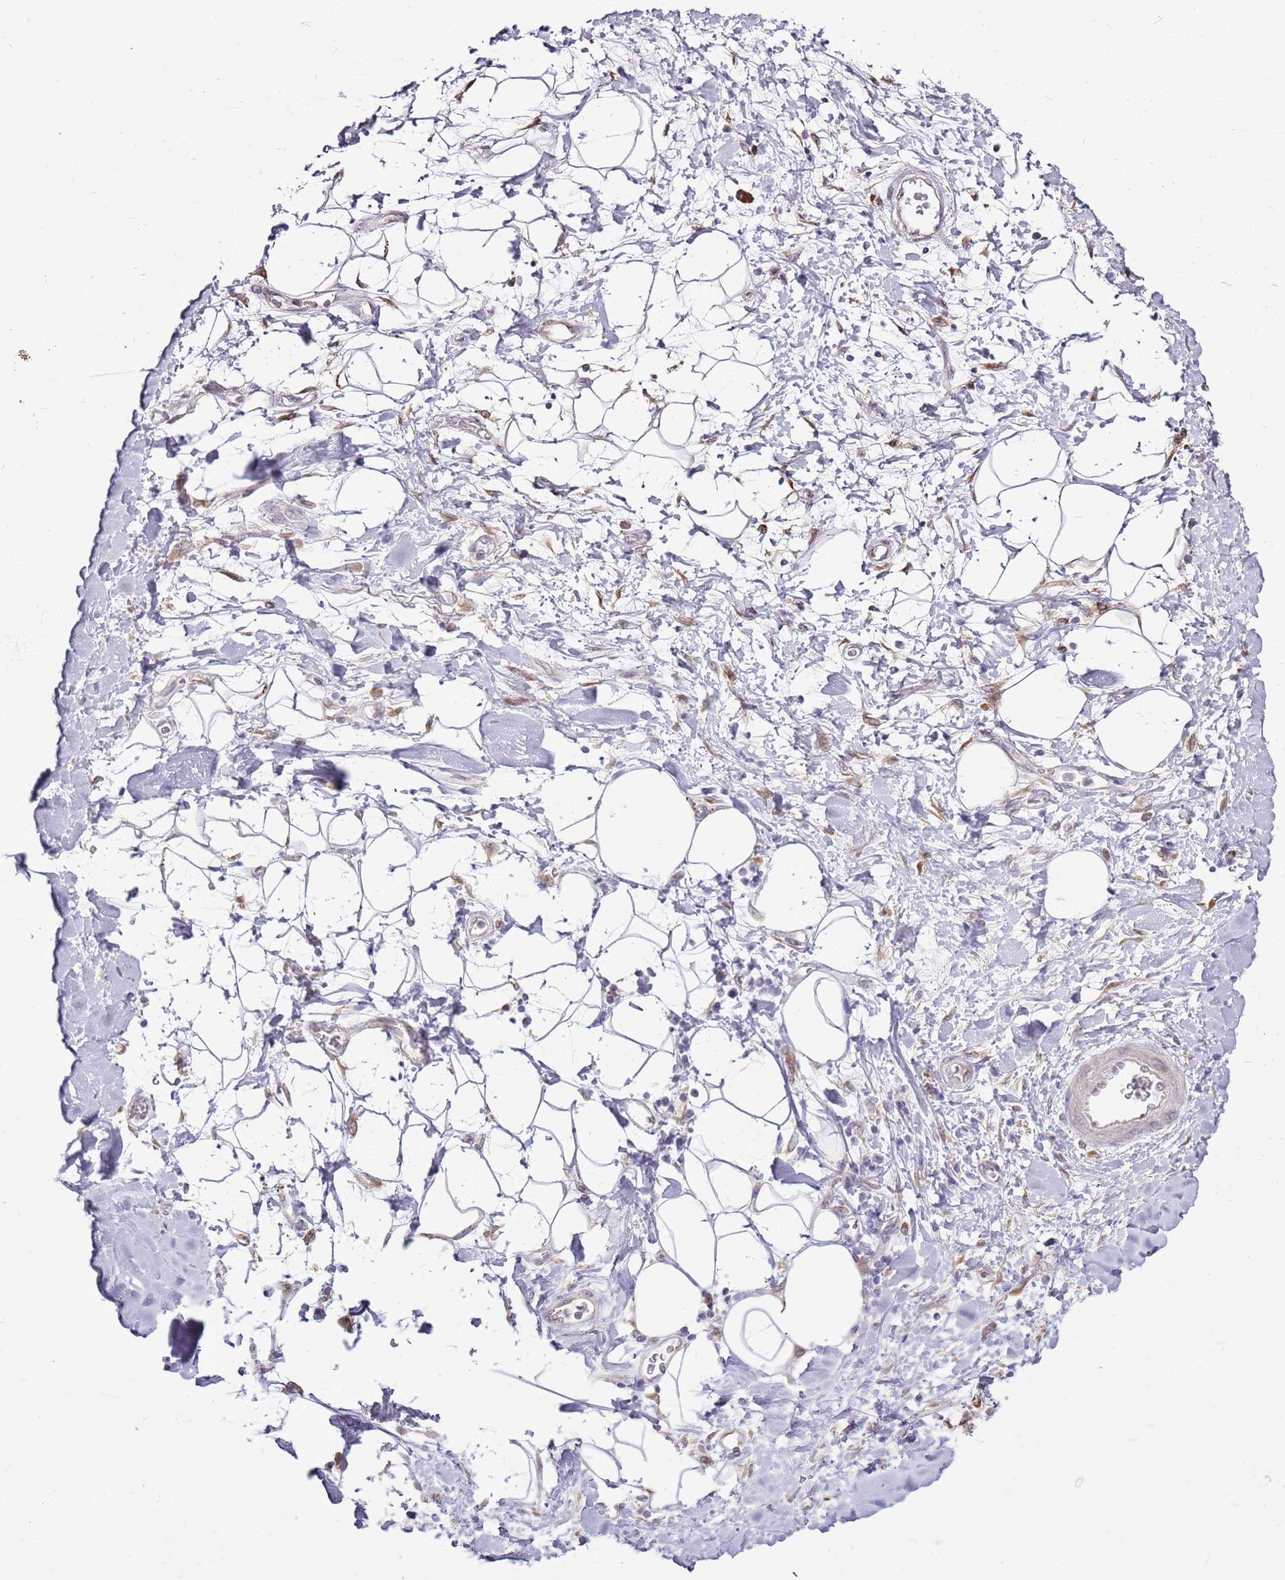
{"staining": {"intensity": "negative", "quantity": "none", "location": "none"}, "tissue": "adipose tissue", "cell_type": "Adipocytes", "image_type": "normal", "snomed": [{"axis": "morphology", "description": "Normal tissue, NOS"}, {"axis": "morphology", "description": "Adenocarcinoma, NOS"}, {"axis": "topography", "description": "Pancreas"}, {"axis": "topography", "description": "Peripheral nerve tissue"}], "caption": "Protein analysis of unremarkable adipose tissue reveals no significant staining in adipocytes.", "gene": "TMED10", "patient": {"sex": "male", "age": 59}}